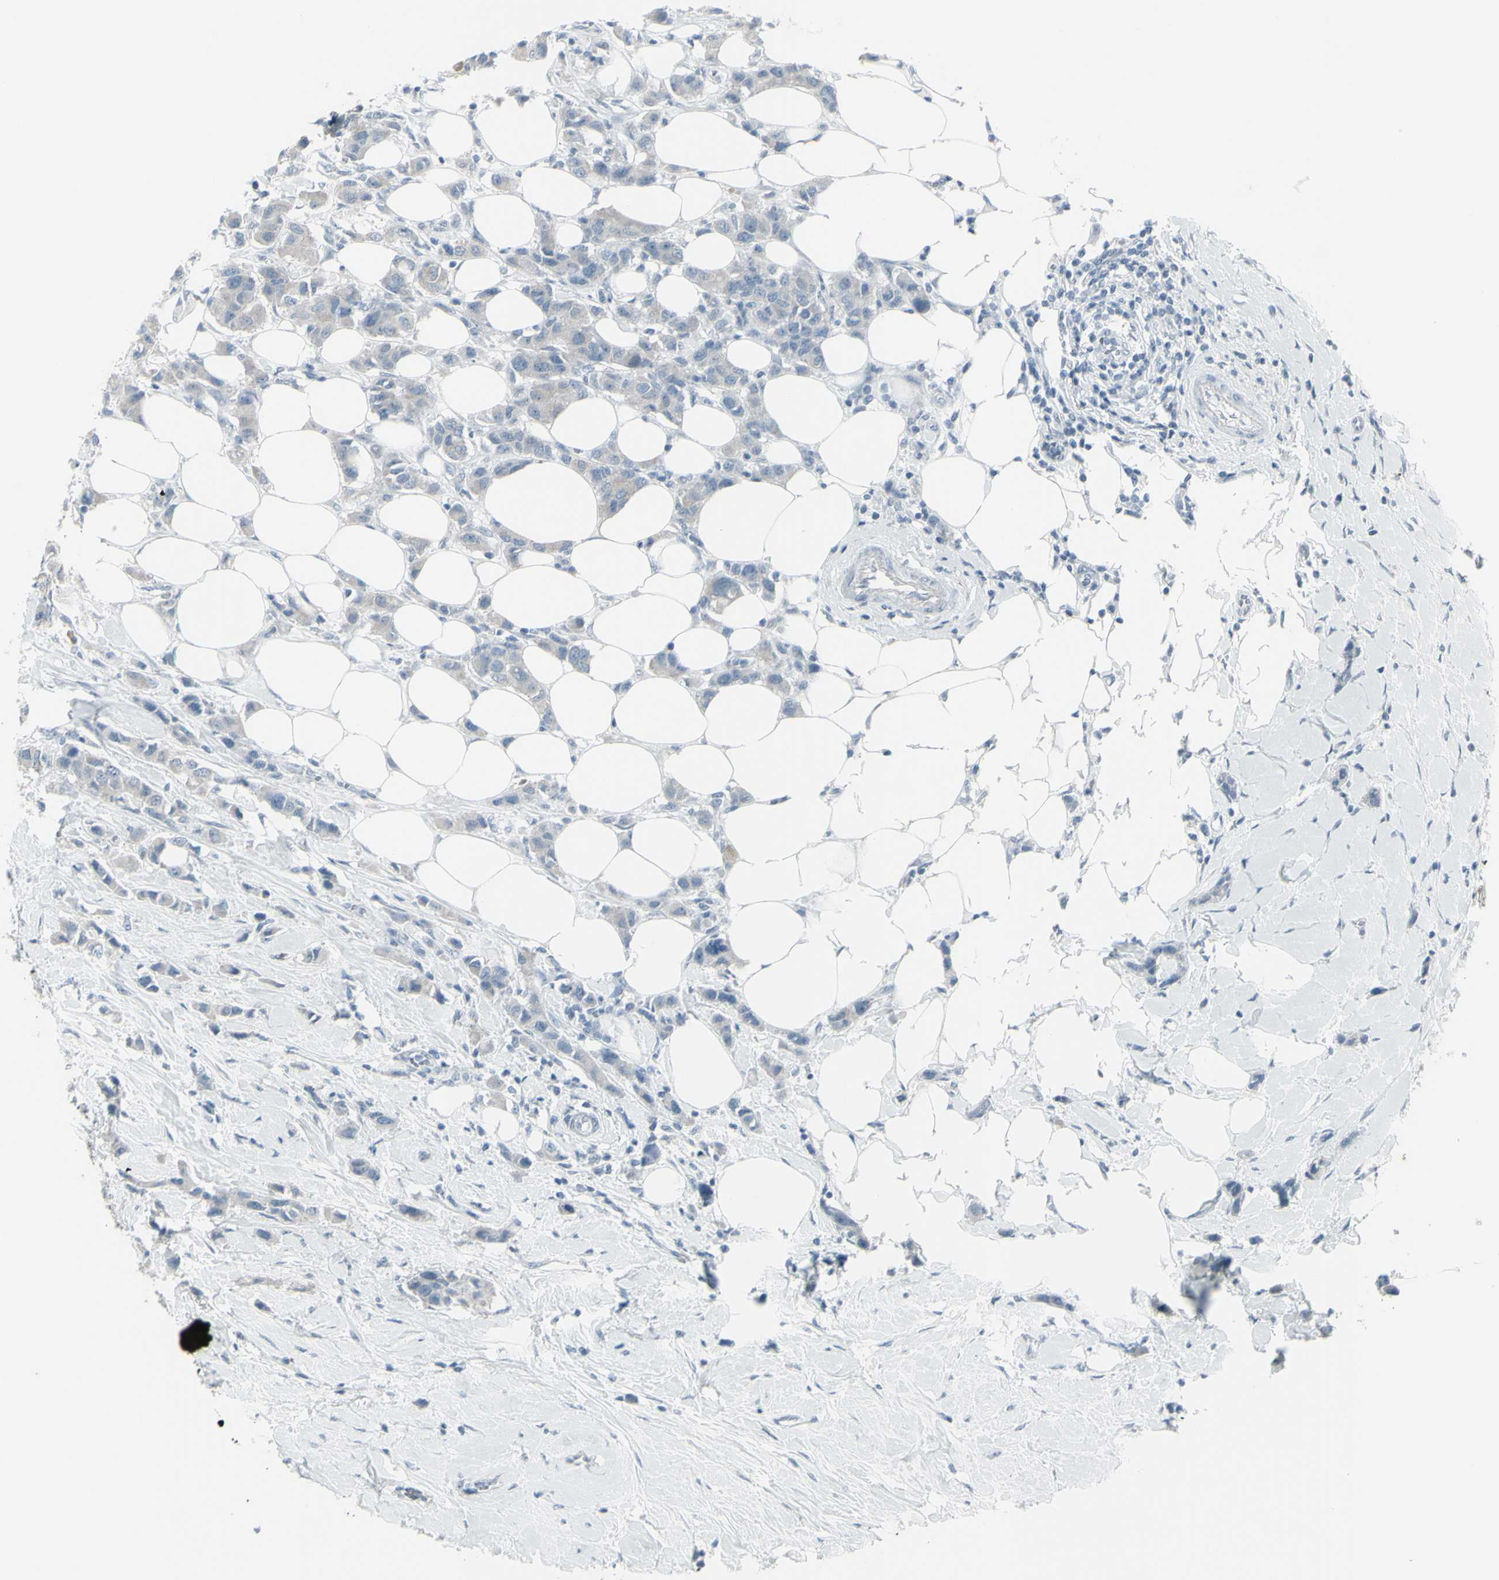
{"staining": {"intensity": "negative", "quantity": "none", "location": "none"}, "tissue": "breast cancer", "cell_type": "Tumor cells", "image_type": "cancer", "snomed": [{"axis": "morphology", "description": "Normal tissue, NOS"}, {"axis": "morphology", "description": "Duct carcinoma"}, {"axis": "topography", "description": "Breast"}], "caption": "The immunohistochemistry image has no significant expression in tumor cells of breast cancer tissue.", "gene": "RAB3A", "patient": {"sex": "female", "age": 50}}